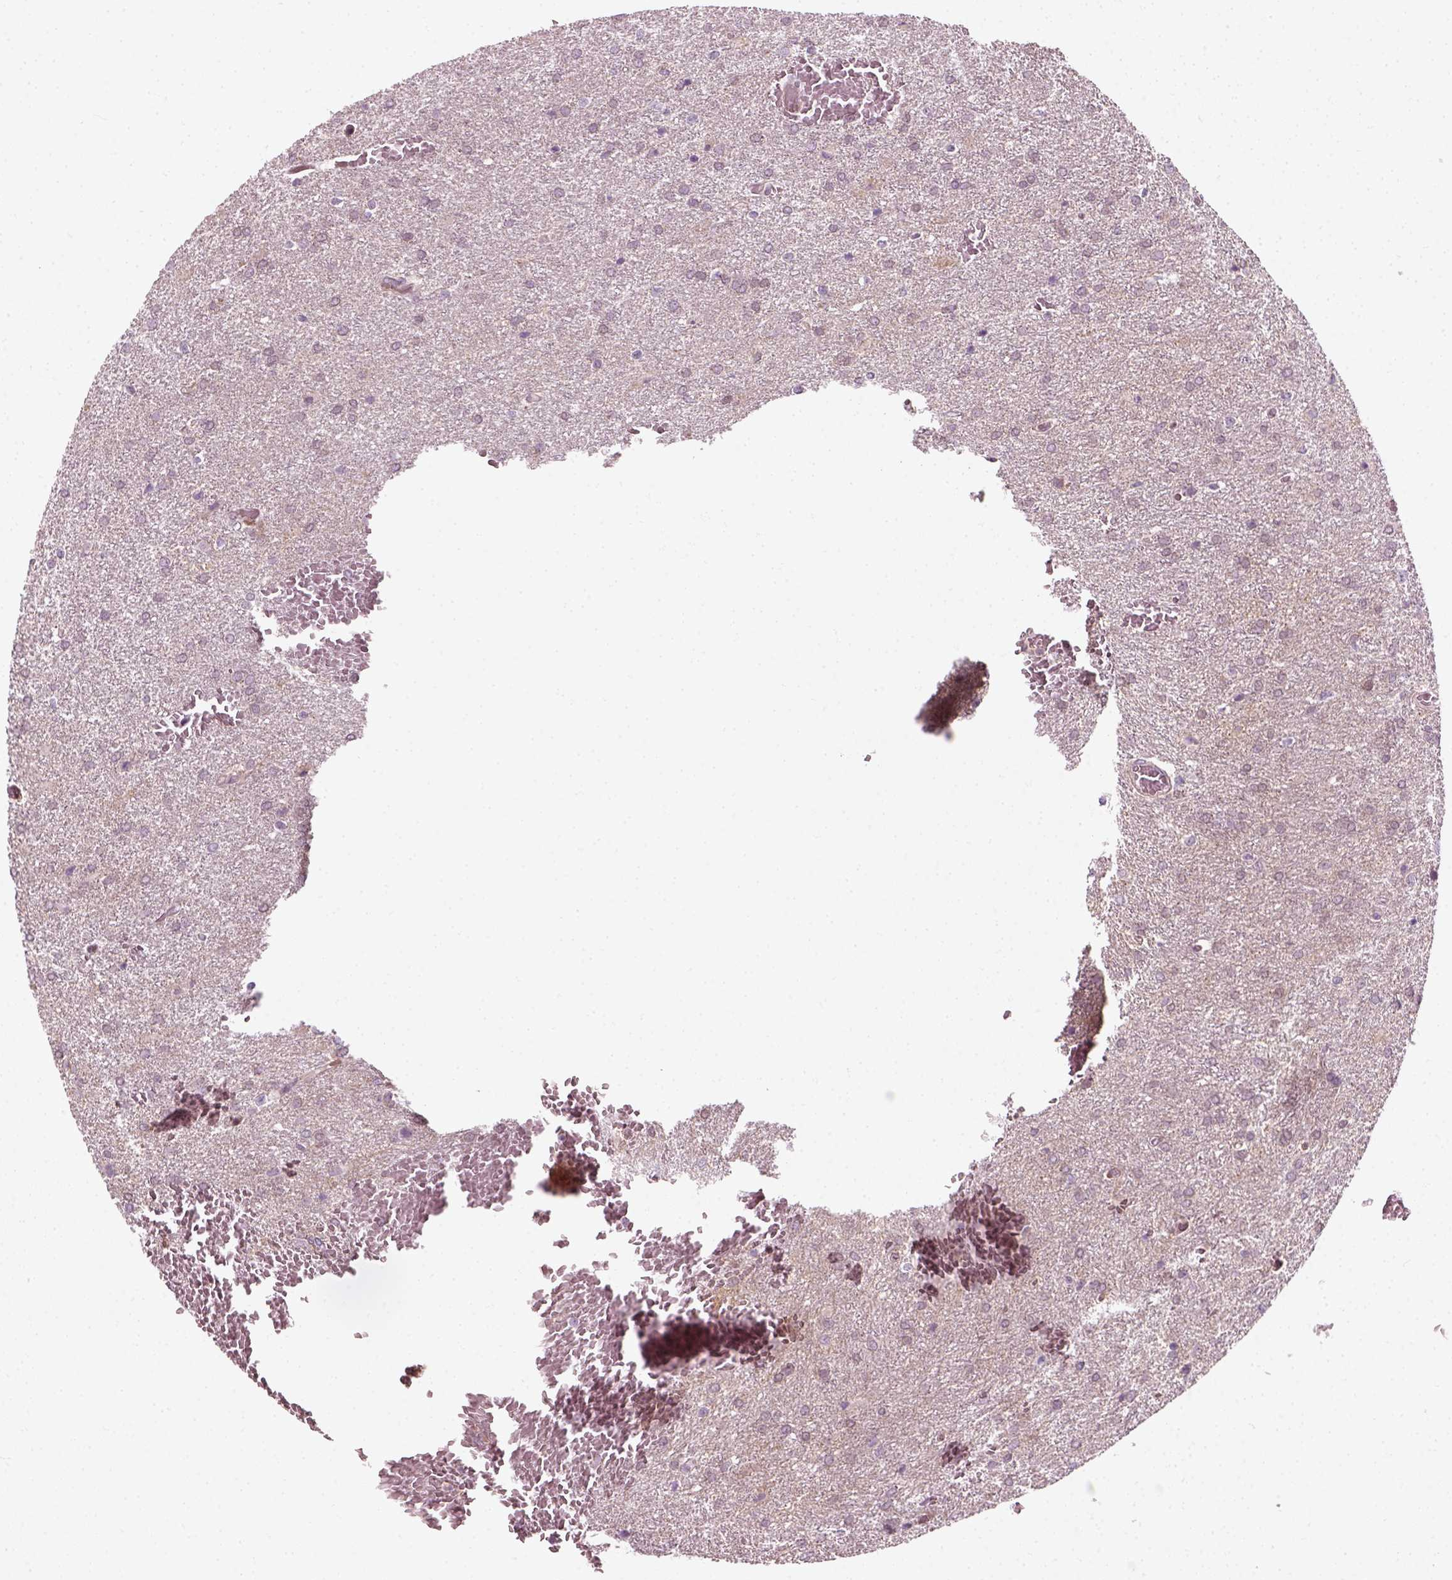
{"staining": {"intensity": "negative", "quantity": "none", "location": "none"}, "tissue": "glioma", "cell_type": "Tumor cells", "image_type": "cancer", "snomed": [{"axis": "morphology", "description": "Glioma, malignant, High grade"}, {"axis": "topography", "description": "Brain"}], "caption": "The IHC micrograph has no significant positivity in tumor cells of glioma tissue.", "gene": "DNASE1L1", "patient": {"sex": "male", "age": 68}}